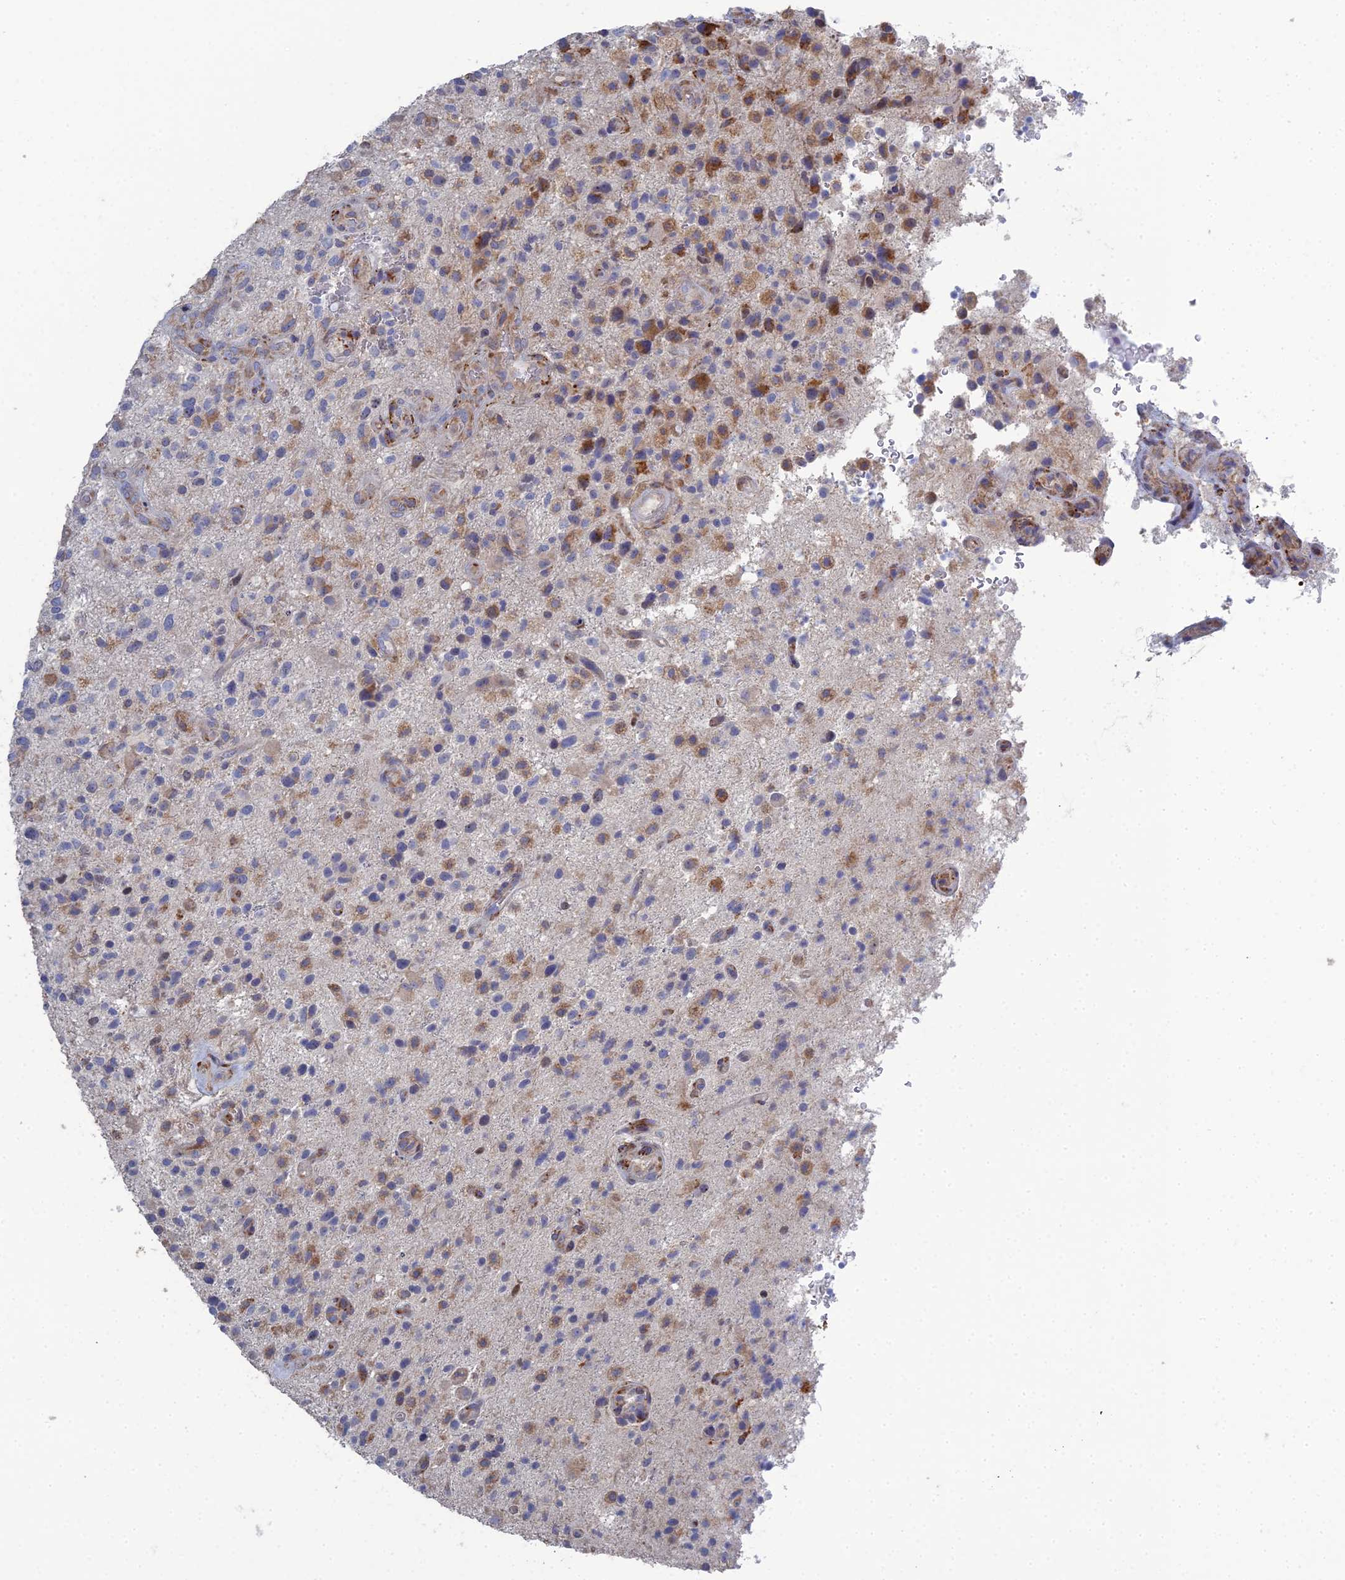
{"staining": {"intensity": "moderate", "quantity": "<25%", "location": "cytoplasmic/membranous"}, "tissue": "glioma", "cell_type": "Tumor cells", "image_type": "cancer", "snomed": [{"axis": "morphology", "description": "Glioma, malignant, High grade"}, {"axis": "topography", "description": "Brain"}], "caption": "IHC of human glioma displays low levels of moderate cytoplasmic/membranous positivity in about <25% of tumor cells.", "gene": "TRAPPC6A", "patient": {"sex": "male", "age": 47}}